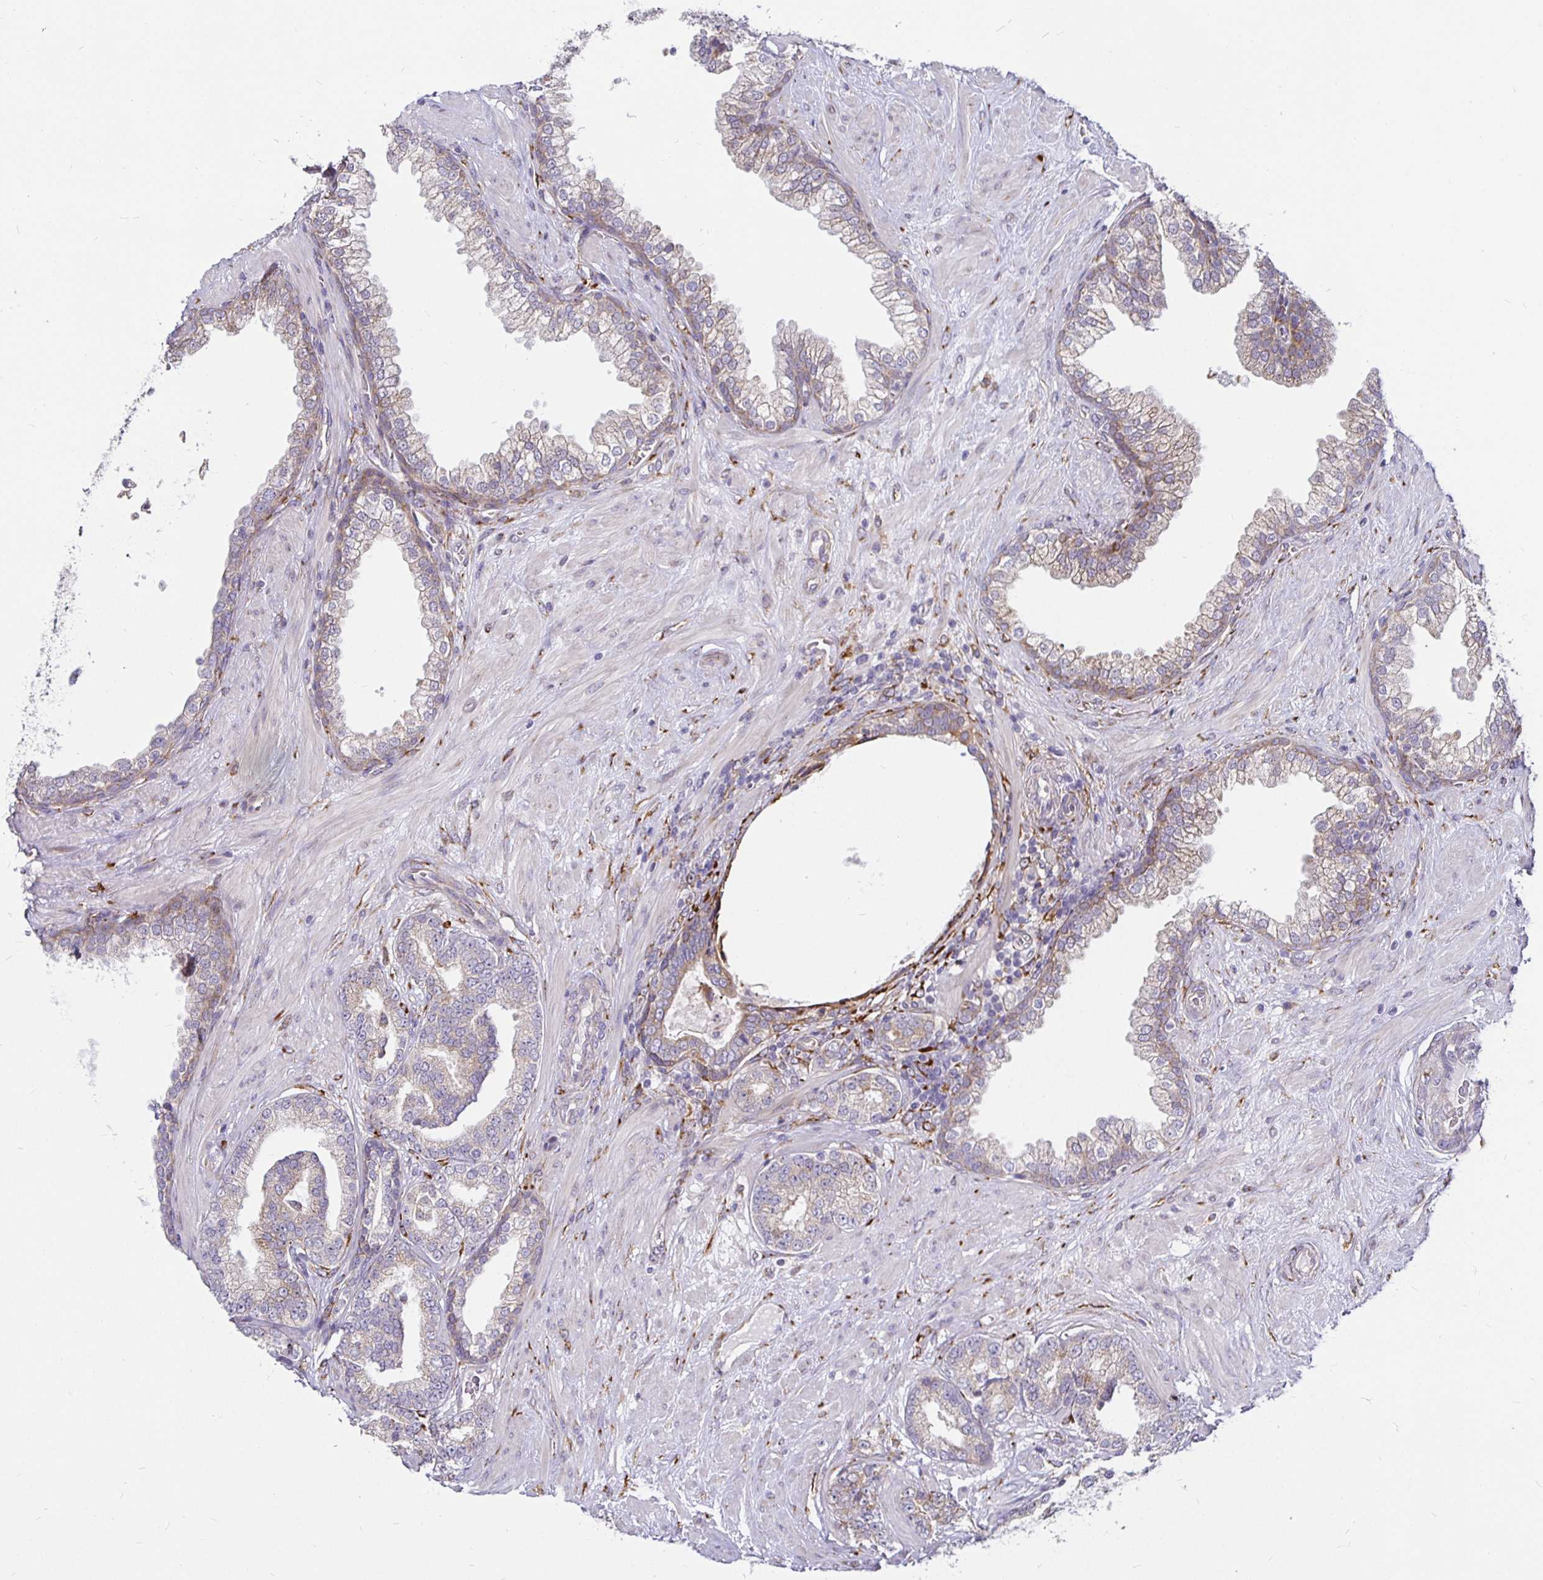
{"staining": {"intensity": "weak", "quantity": "25%-75%", "location": "cytoplasmic/membranous"}, "tissue": "prostate cancer", "cell_type": "Tumor cells", "image_type": "cancer", "snomed": [{"axis": "morphology", "description": "Adenocarcinoma, High grade"}, {"axis": "topography", "description": "Prostate"}], "caption": "Prostate cancer (adenocarcinoma (high-grade)) stained for a protein (brown) demonstrates weak cytoplasmic/membranous positive expression in about 25%-75% of tumor cells.", "gene": "P4HA2", "patient": {"sex": "male", "age": 62}}